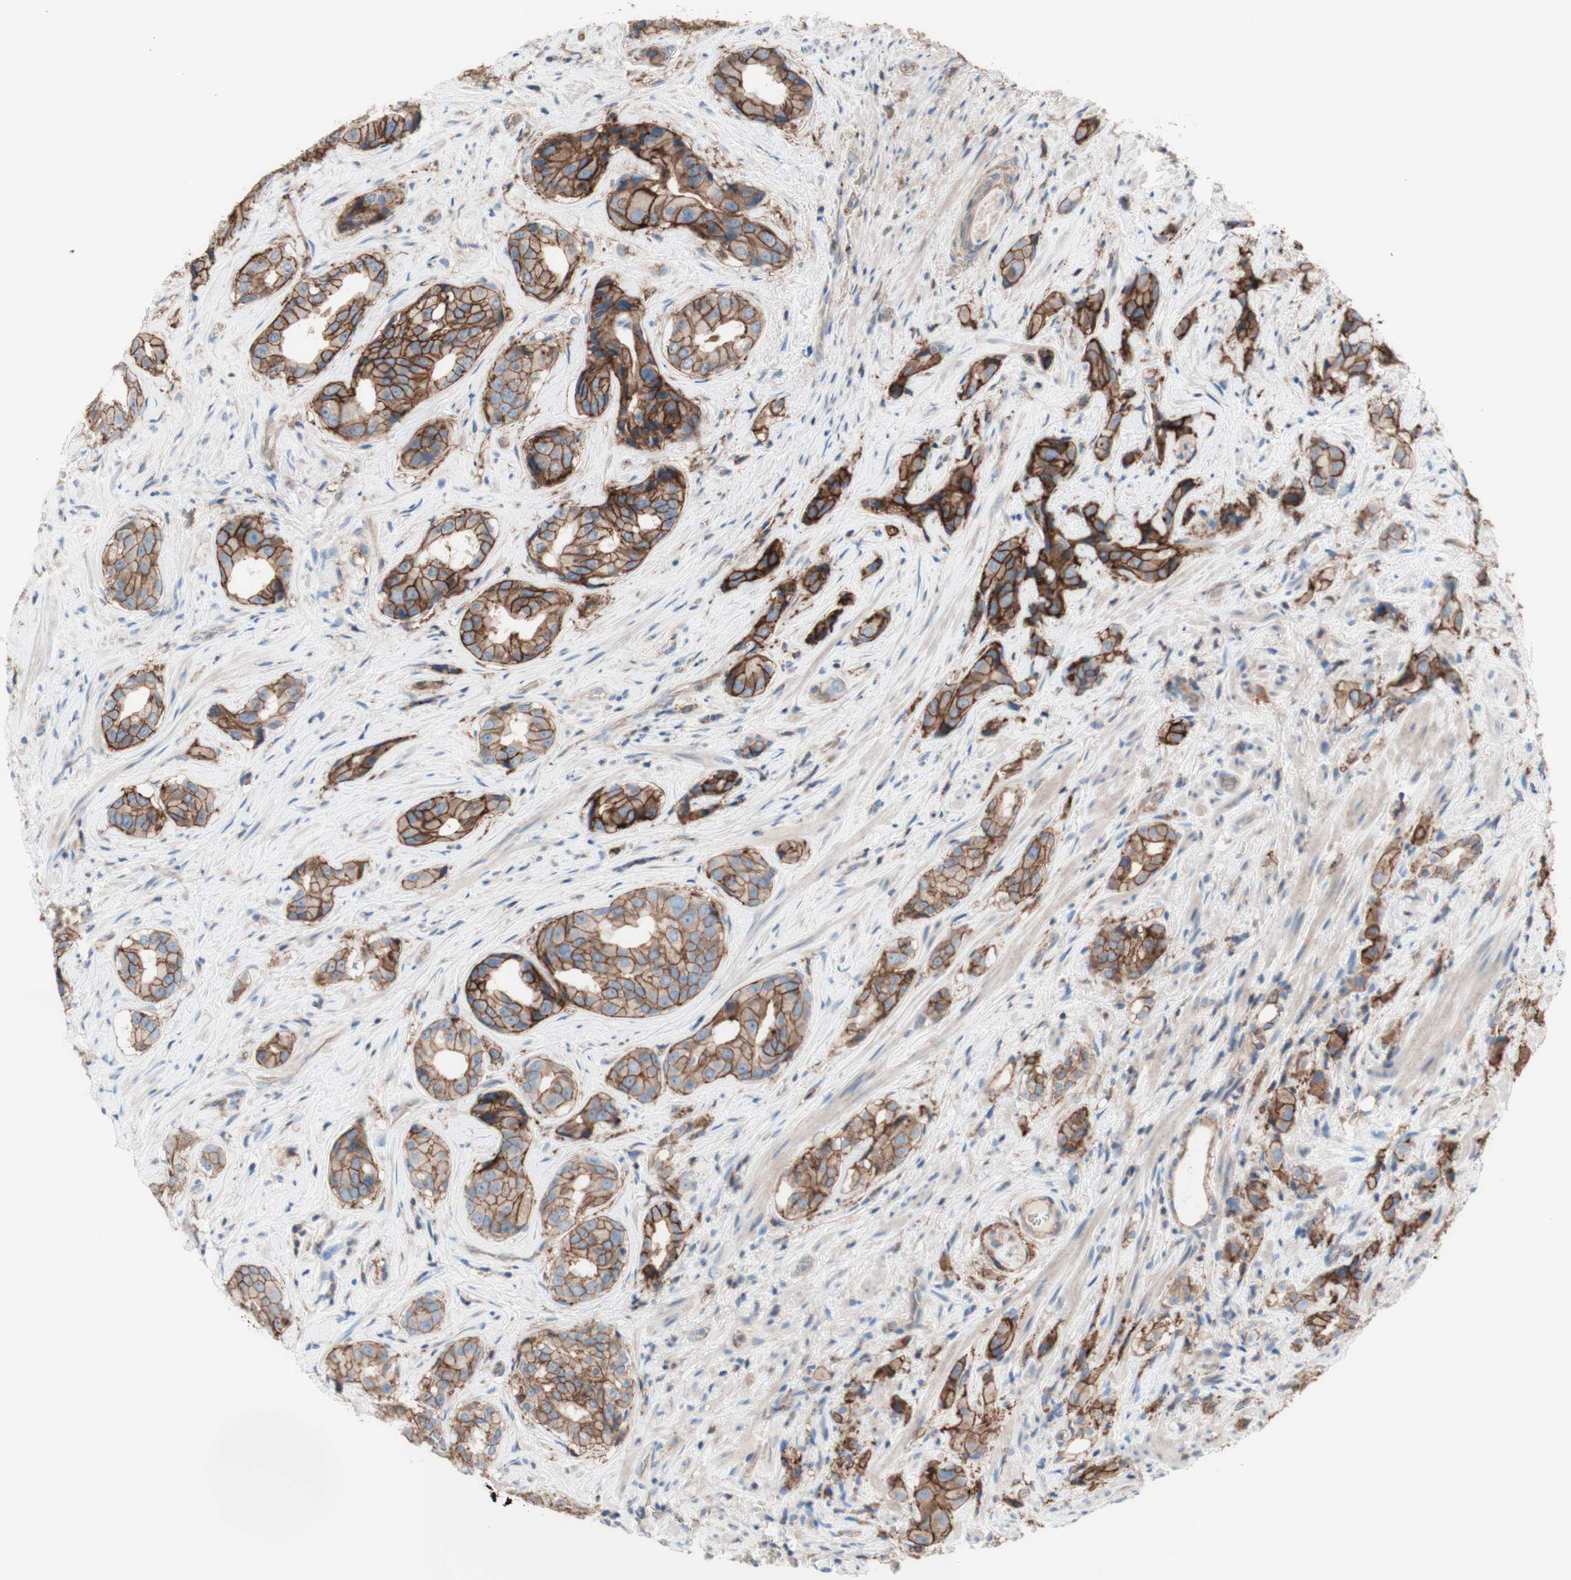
{"staining": {"intensity": "moderate", "quantity": ">75%", "location": "cytoplasmic/membranous"}, "tissue": "prostate cancer", "cell_type": "Tumor cells", "image_type": "cancer", "snomed": [{"axis": "morphology", "description": "Adenocarcinoma, High grade"}, {"axis": "topography", "description": "Prostate"}], "caption": "A brown stain highlights moderate cytoplasmic/membranous staining of a protein in human prostate cancer (high-grade adenocarcinoma) tumor cells.", "gene": "CD46", "patient": {"sex": "male", "age": 71}}